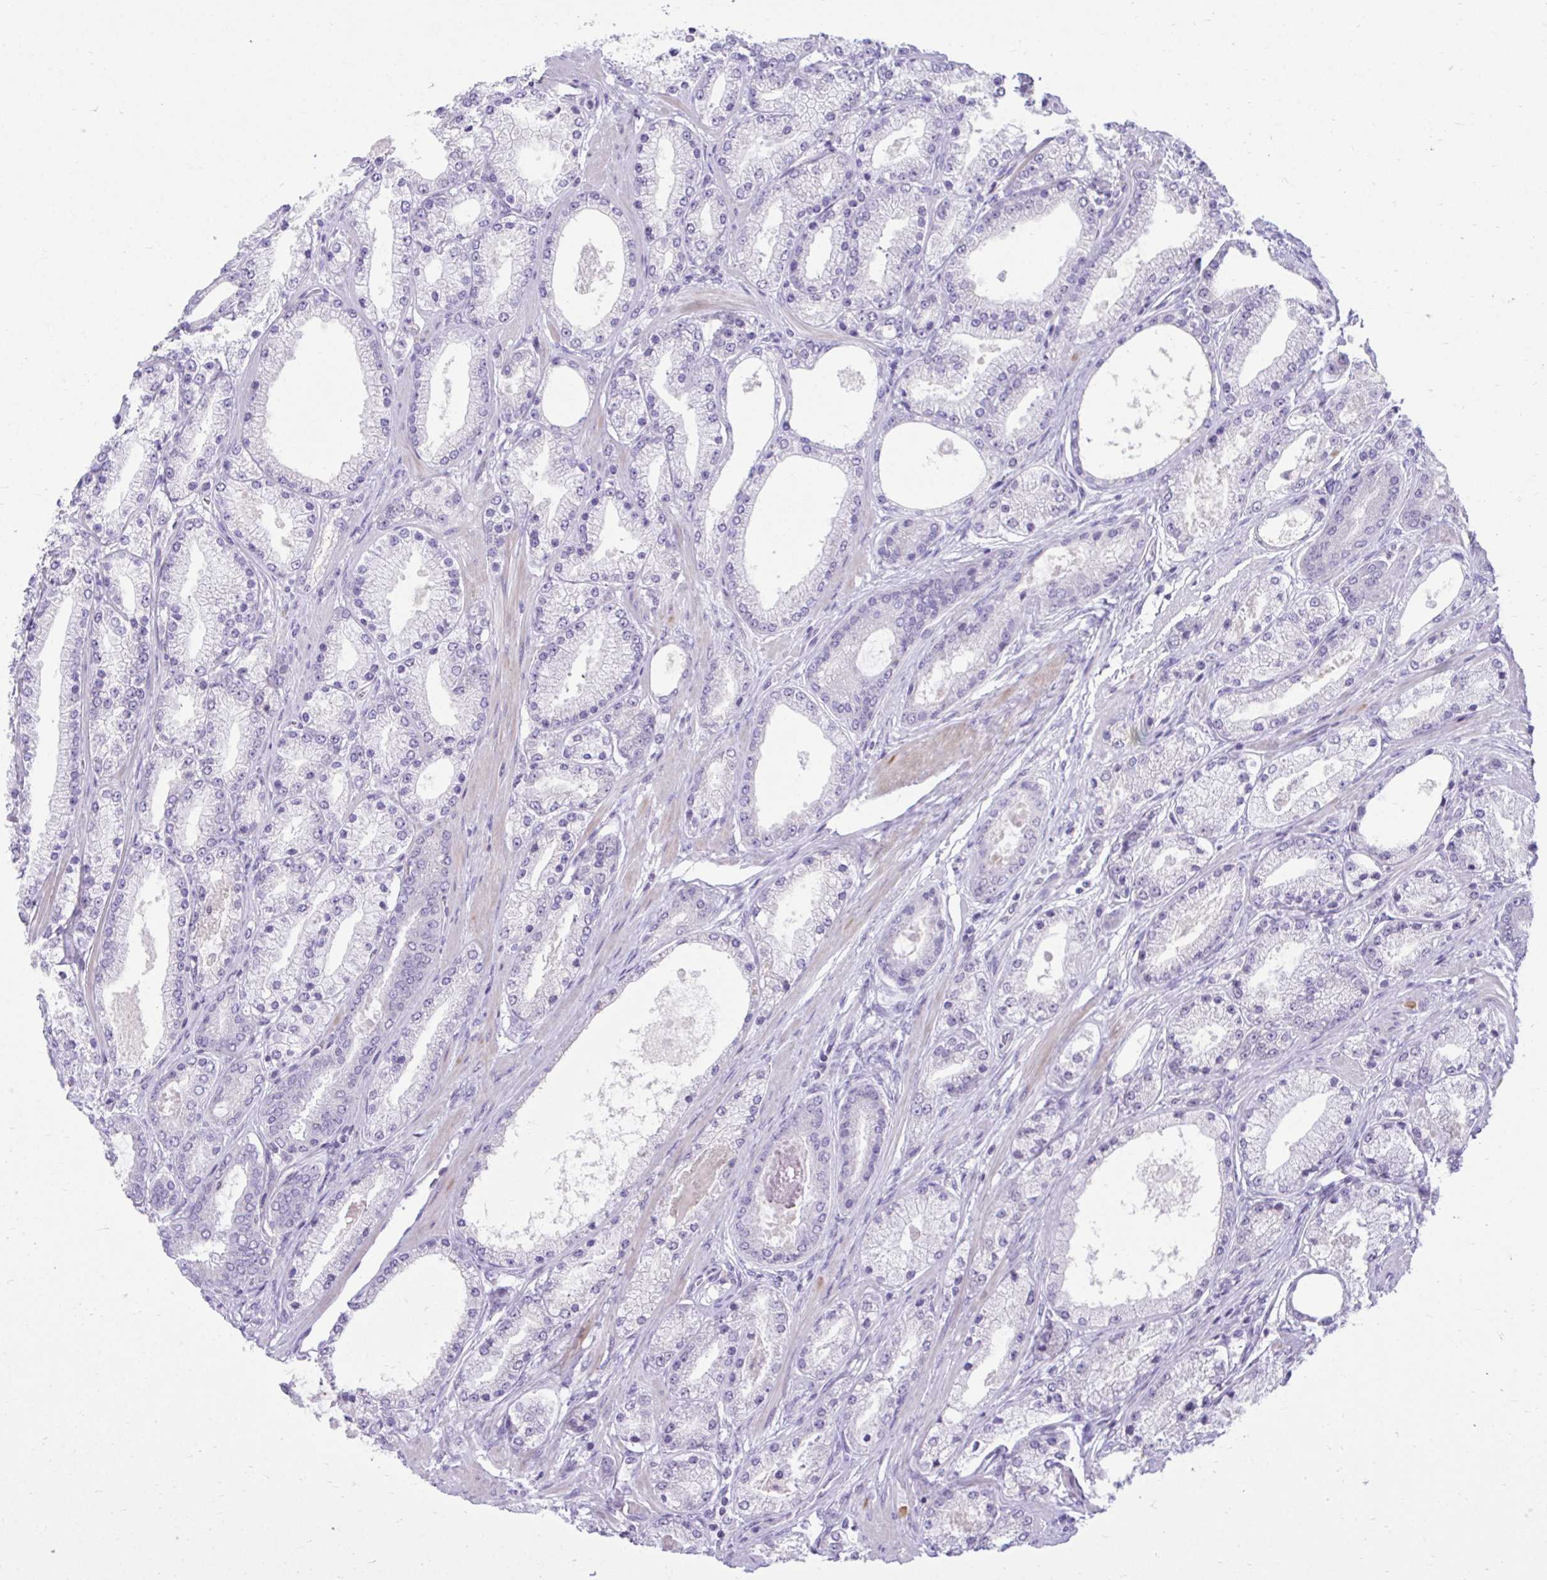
{"staining": {"intensity": "negative", "quantity": "none", "location": "none"}, "tissue": "prostate cancer", "cell_type": "Tumor cells", "image_type": "cancer", "snomed": [{"axis": "morphology", "description": "Adenocarcinoma, High grade"}, {"axis": "topography", "description": "Prostate"}], "caption": "Photomicrograph shows no protein positivity in tumor cells of prostate cancer tissue.", "gene": "OR7A5", "patient": {"sex": "male", "age": 63}}